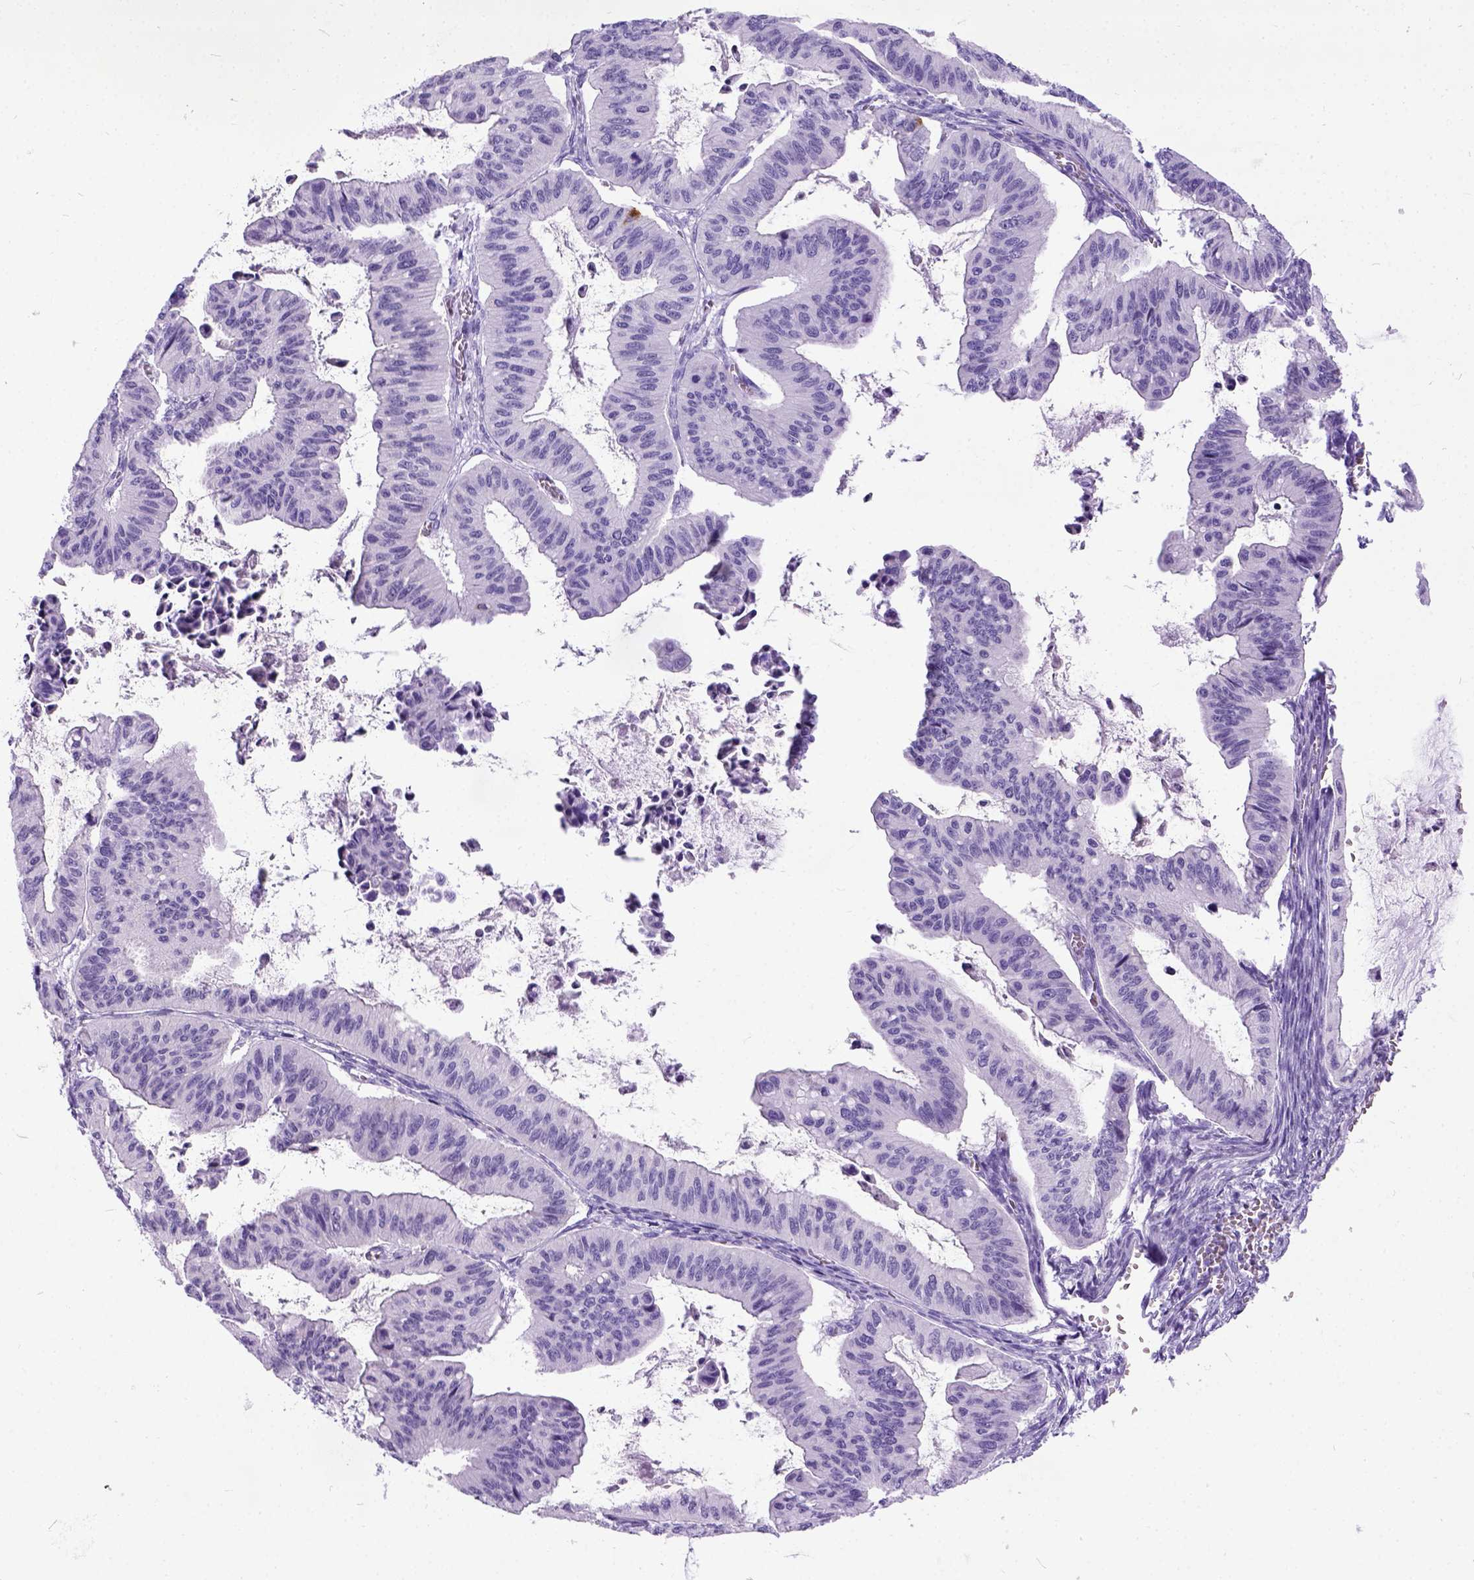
{"staining": {"intensity": "negative", "quantity": "none", "location": "none"}, "tissue": "ovarian cancer", "cell_type": "Tumor cells", "image_type": "cancer", "snomed": [{"axis": "morphology", "description": "Cystadenocarcinoma, mucinous, NOS"}, {"axis": "topography", "description": "Ovary"}], "caption": "The immunohistochemistry image has no significant staining in tumor cells of ovarian mucinous cystadenocarcinoma tissue.", "gene": "IGF2", "patient": {"sex": "female", "age": 72}}